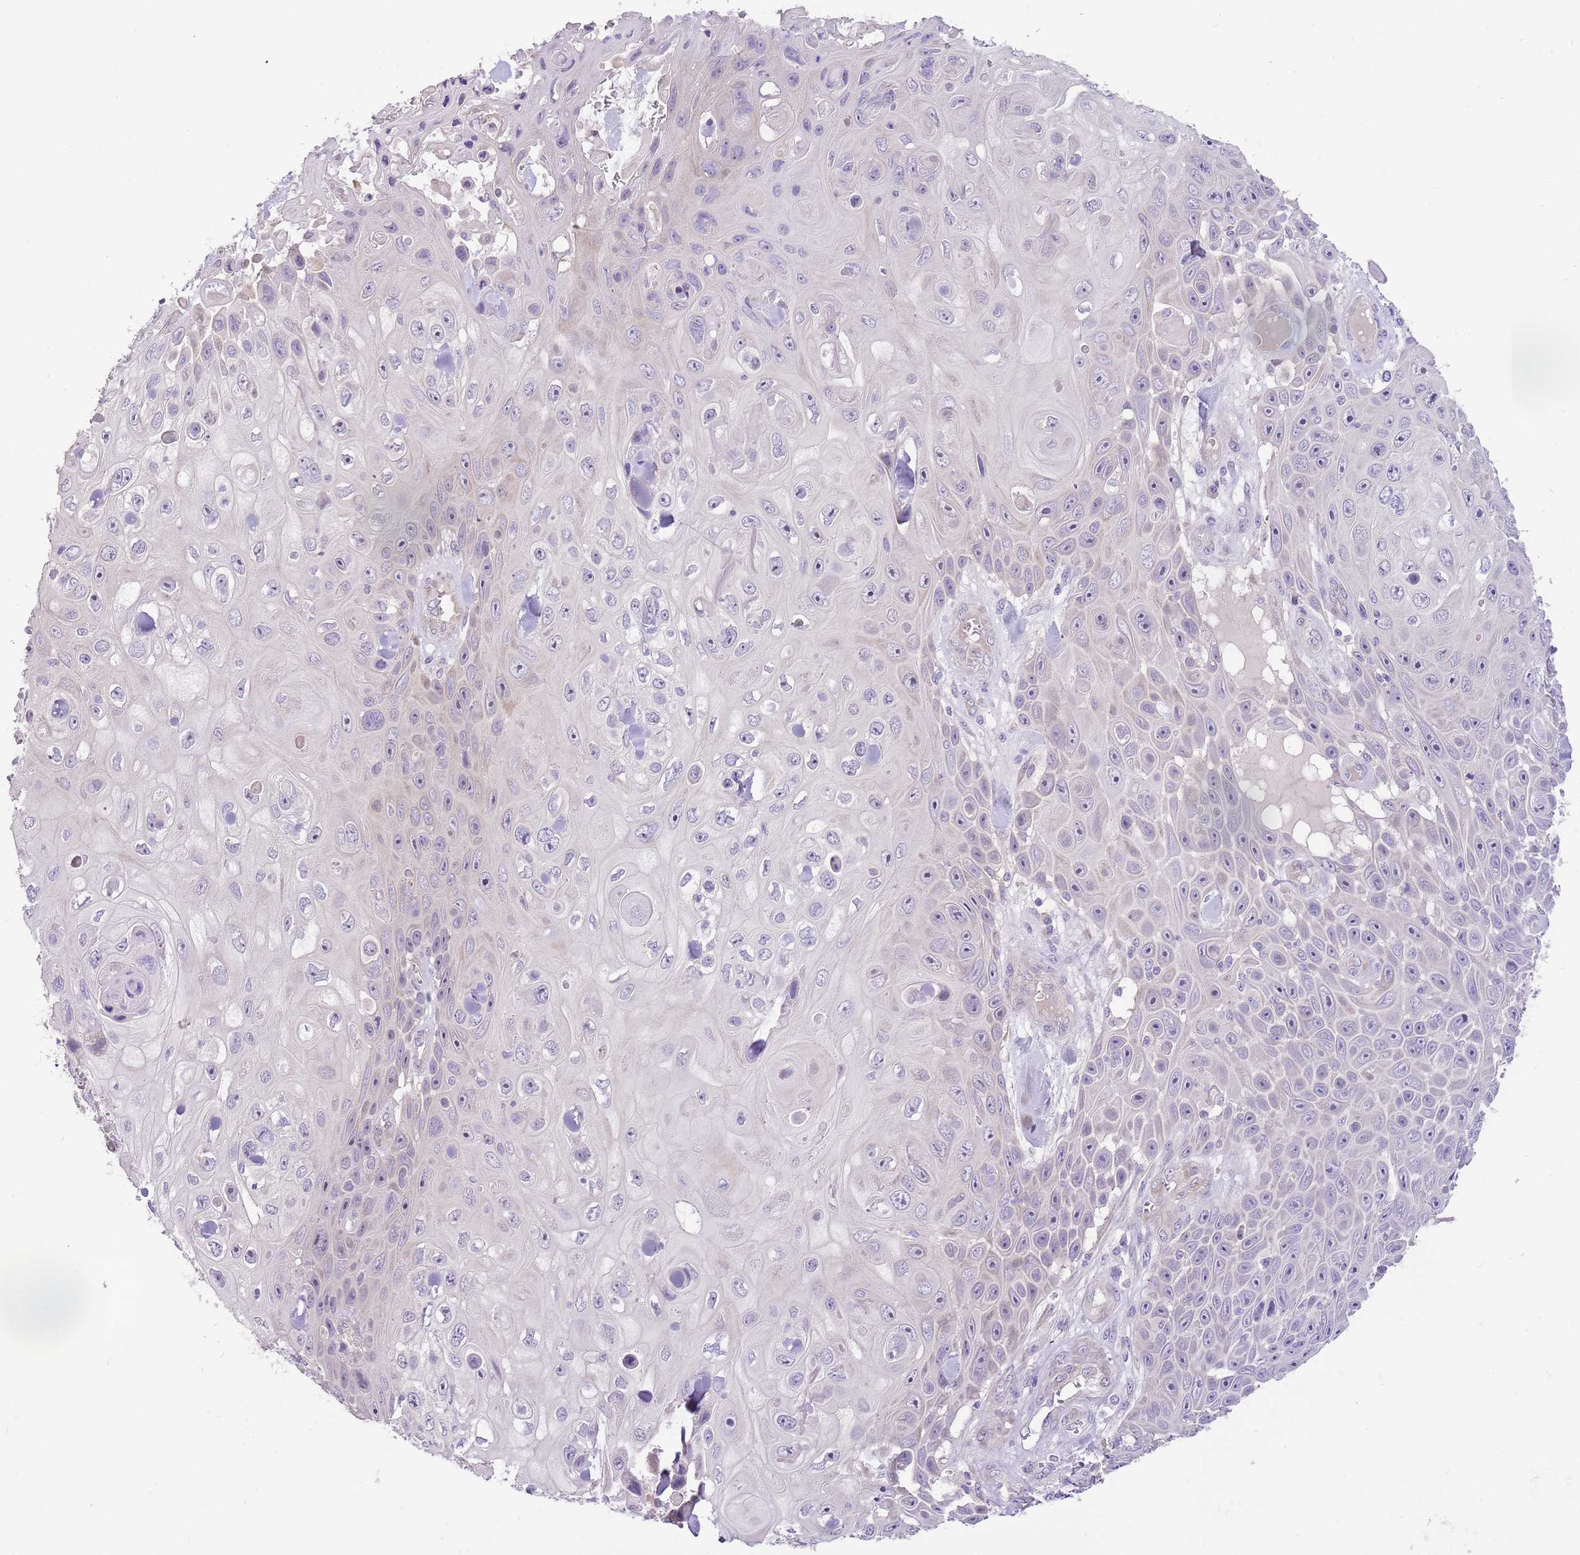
{"staining": {"intensity": "negative", "quantity": "none", "location": "none"}, "tissue": "skin cancer", "cell_type": "Tumor cells", "image_type": "cancer", "snomed": [{"axis": "morphology", "description": "Squamous cell carcinoma, NOS"}, {"axis": "topography", "description": "Skin"}], "caption": "High magnification brightfield microscopy of skin squamous cell carcinoma stained with DAB (3,3'-diaminobenzidine) (brown) and counterstained with hematoxylin (blue): tumor cells show no significant positivity.", "gene": "RFK", "patient": {"sex": "male", "age": 82}}